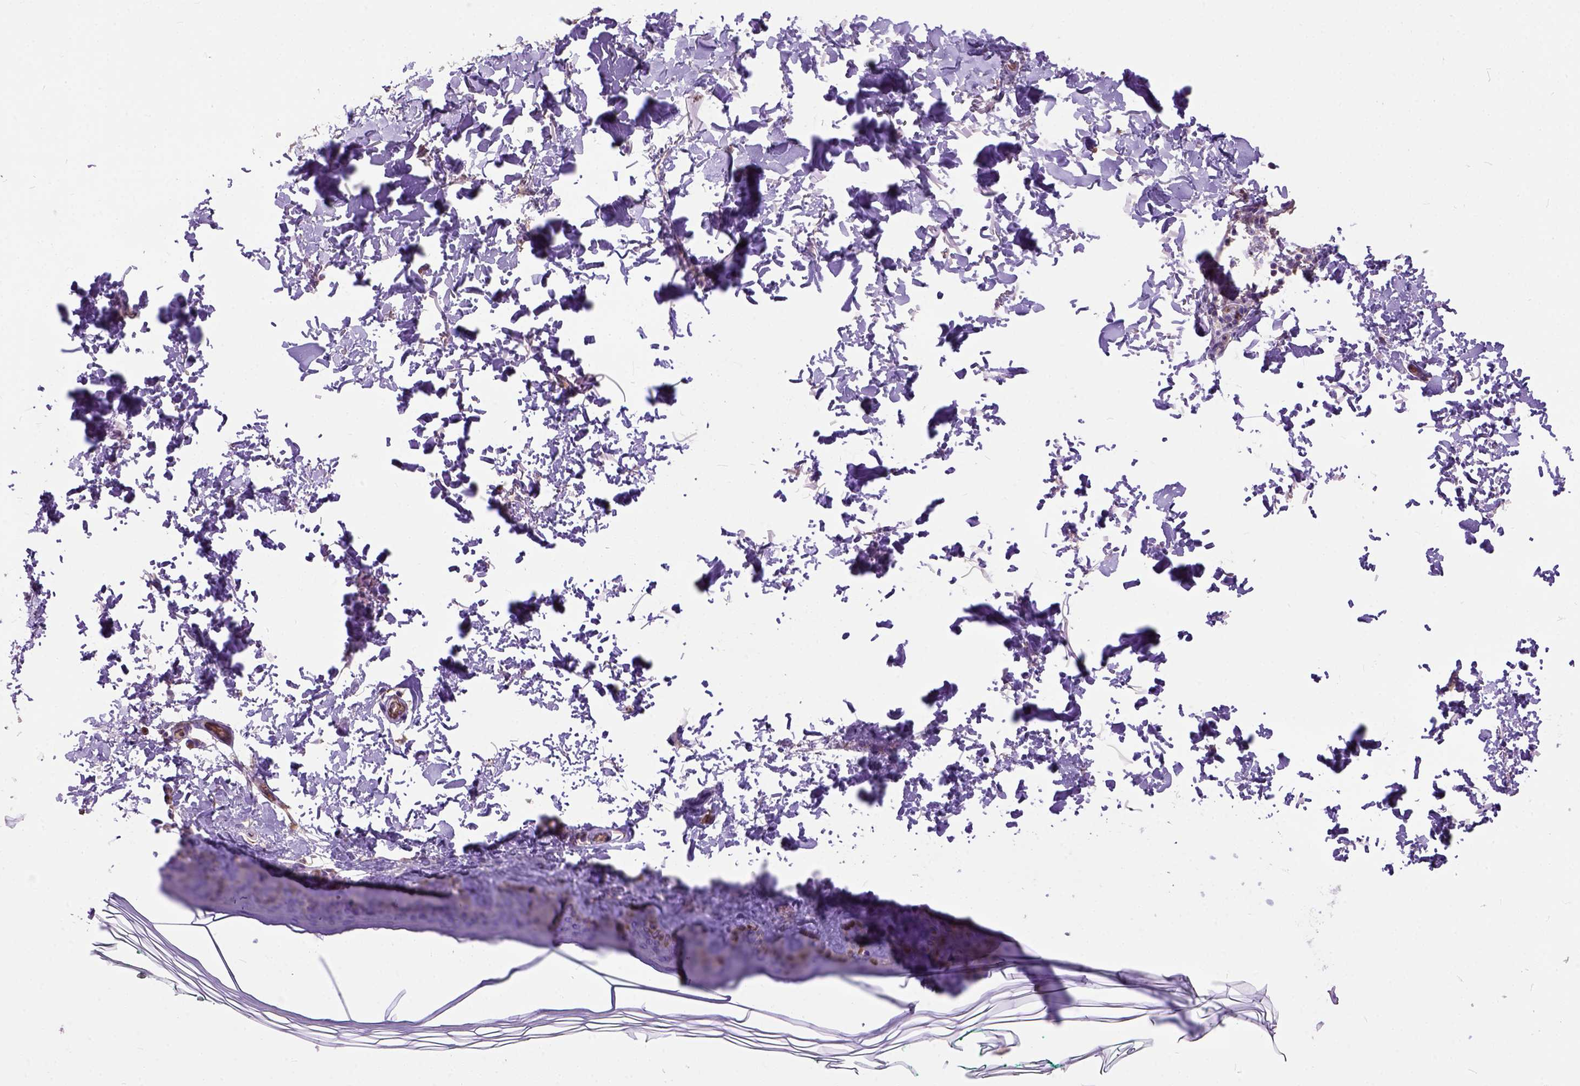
{"staining": {"intensity": "negative", "quantity": "none", "location": "none"}, "tissue": "skin", "cell_type": "Fibroblasts", "image_type": "normal", "snomed": [{"axis": "morphology", "description": "Normal tissue, NOS"}, {"axis": "topography", "description": "Skin"}, {"axis": "topography", "description": "Peripheral nerve tissue"}], "caption": "Immunohistochemistry (IHC) of benign human skin demonstrates no expression in fibroblasts.", "gene": "SEMA4F", "patient": {"sex": "female", "age": 45}}